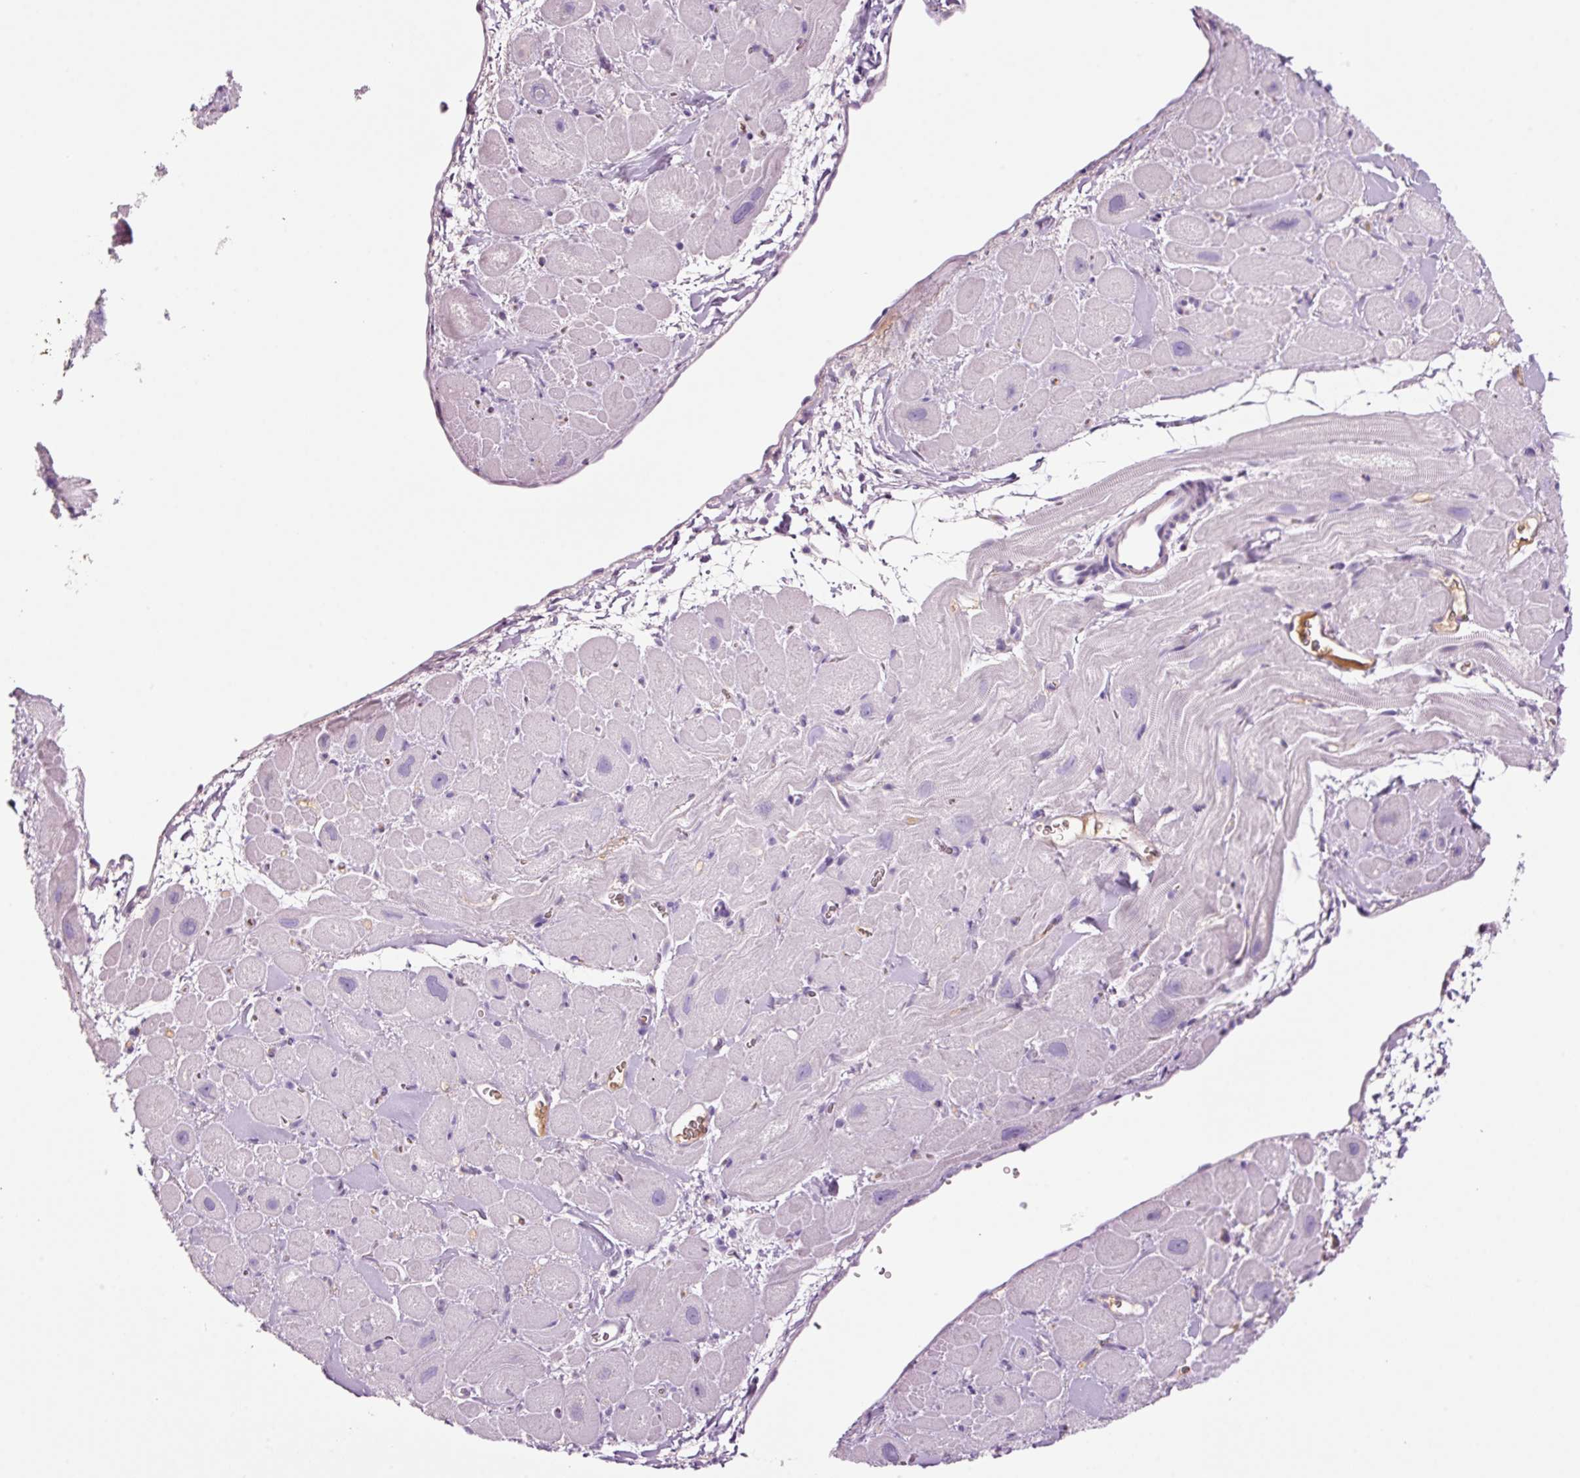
{"staining": {"intensity": "negative", "quantity": "none", "location": "none"}, "tissue": "heart muscle", "cell_type": "Cardiomyocytes", "image_type": "normal", "snomed": [{"axis": "morphology", "description": "Normal tissue, NOS"}, {"axis": "topography", "description": "Heart"}], "caption": "Immunohistochemistry (IHC) of benign human heart muscle exhibits no staining in cardiomyocytes.", "gene": "KLF1", "patient": {"sex": "male", "age": 49}}